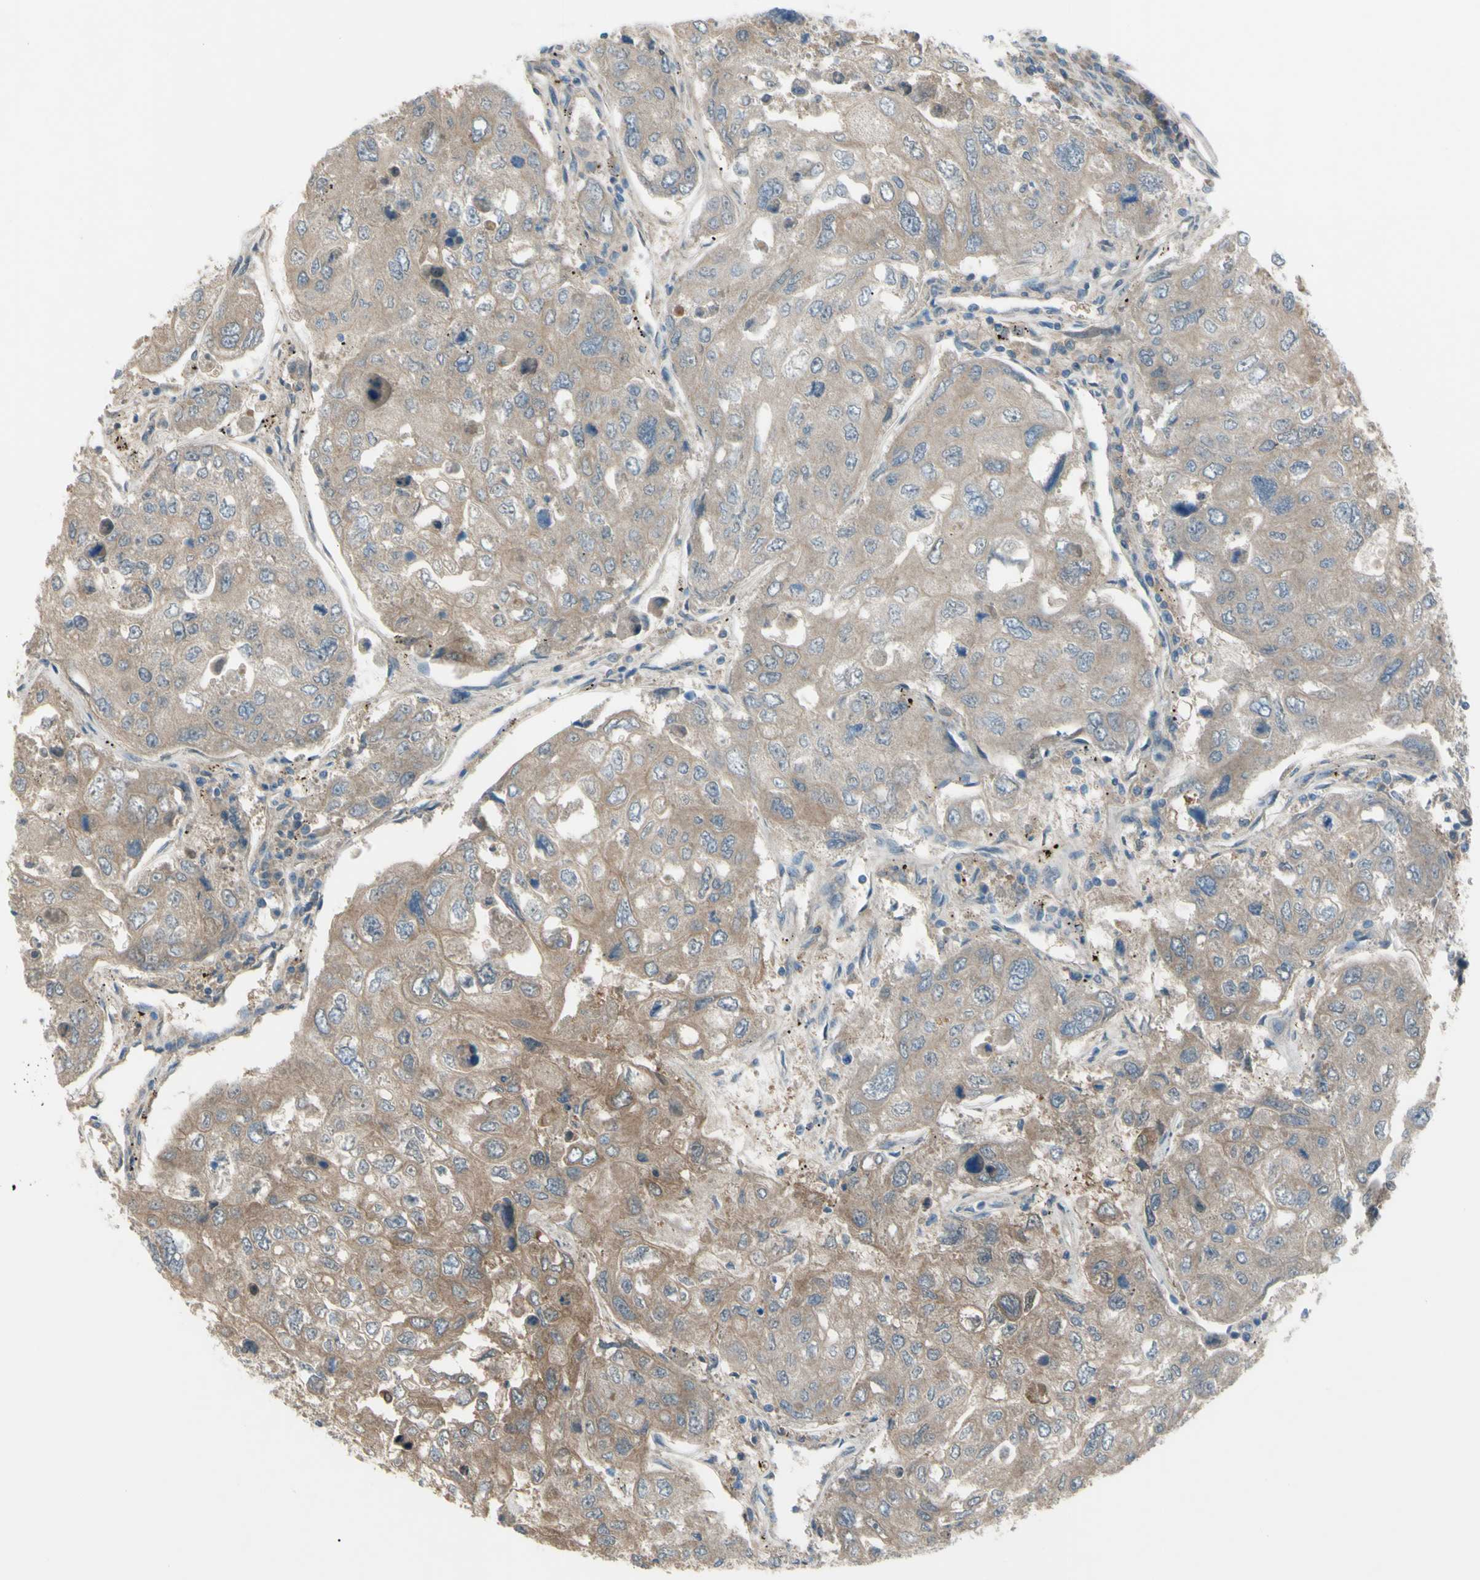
{"staining": {"intensity": "weak", "quantity": ">75%", "location": "cytoplasmic/membranous"}, "tissue": "urothelial cancer", "cell_type": "Tumor cells", "image_type": "cancer", "snomed": [{"axis": "morphology", "description": "Urothelial carcinoma, High grade"}, {"axis": "topography", "description": "Lymph node"}, {"axis": "topography", "description": "Urinary bladder"}], "caption": "Immunohistochemical staining of urothelial carcinoma (high-grade) demonstrates weak cytoplasmic/membranous protein staining in approximately >75% of tumor cells.", "gene": "AFP", "patient": {"sex": "male", "age": 51}}